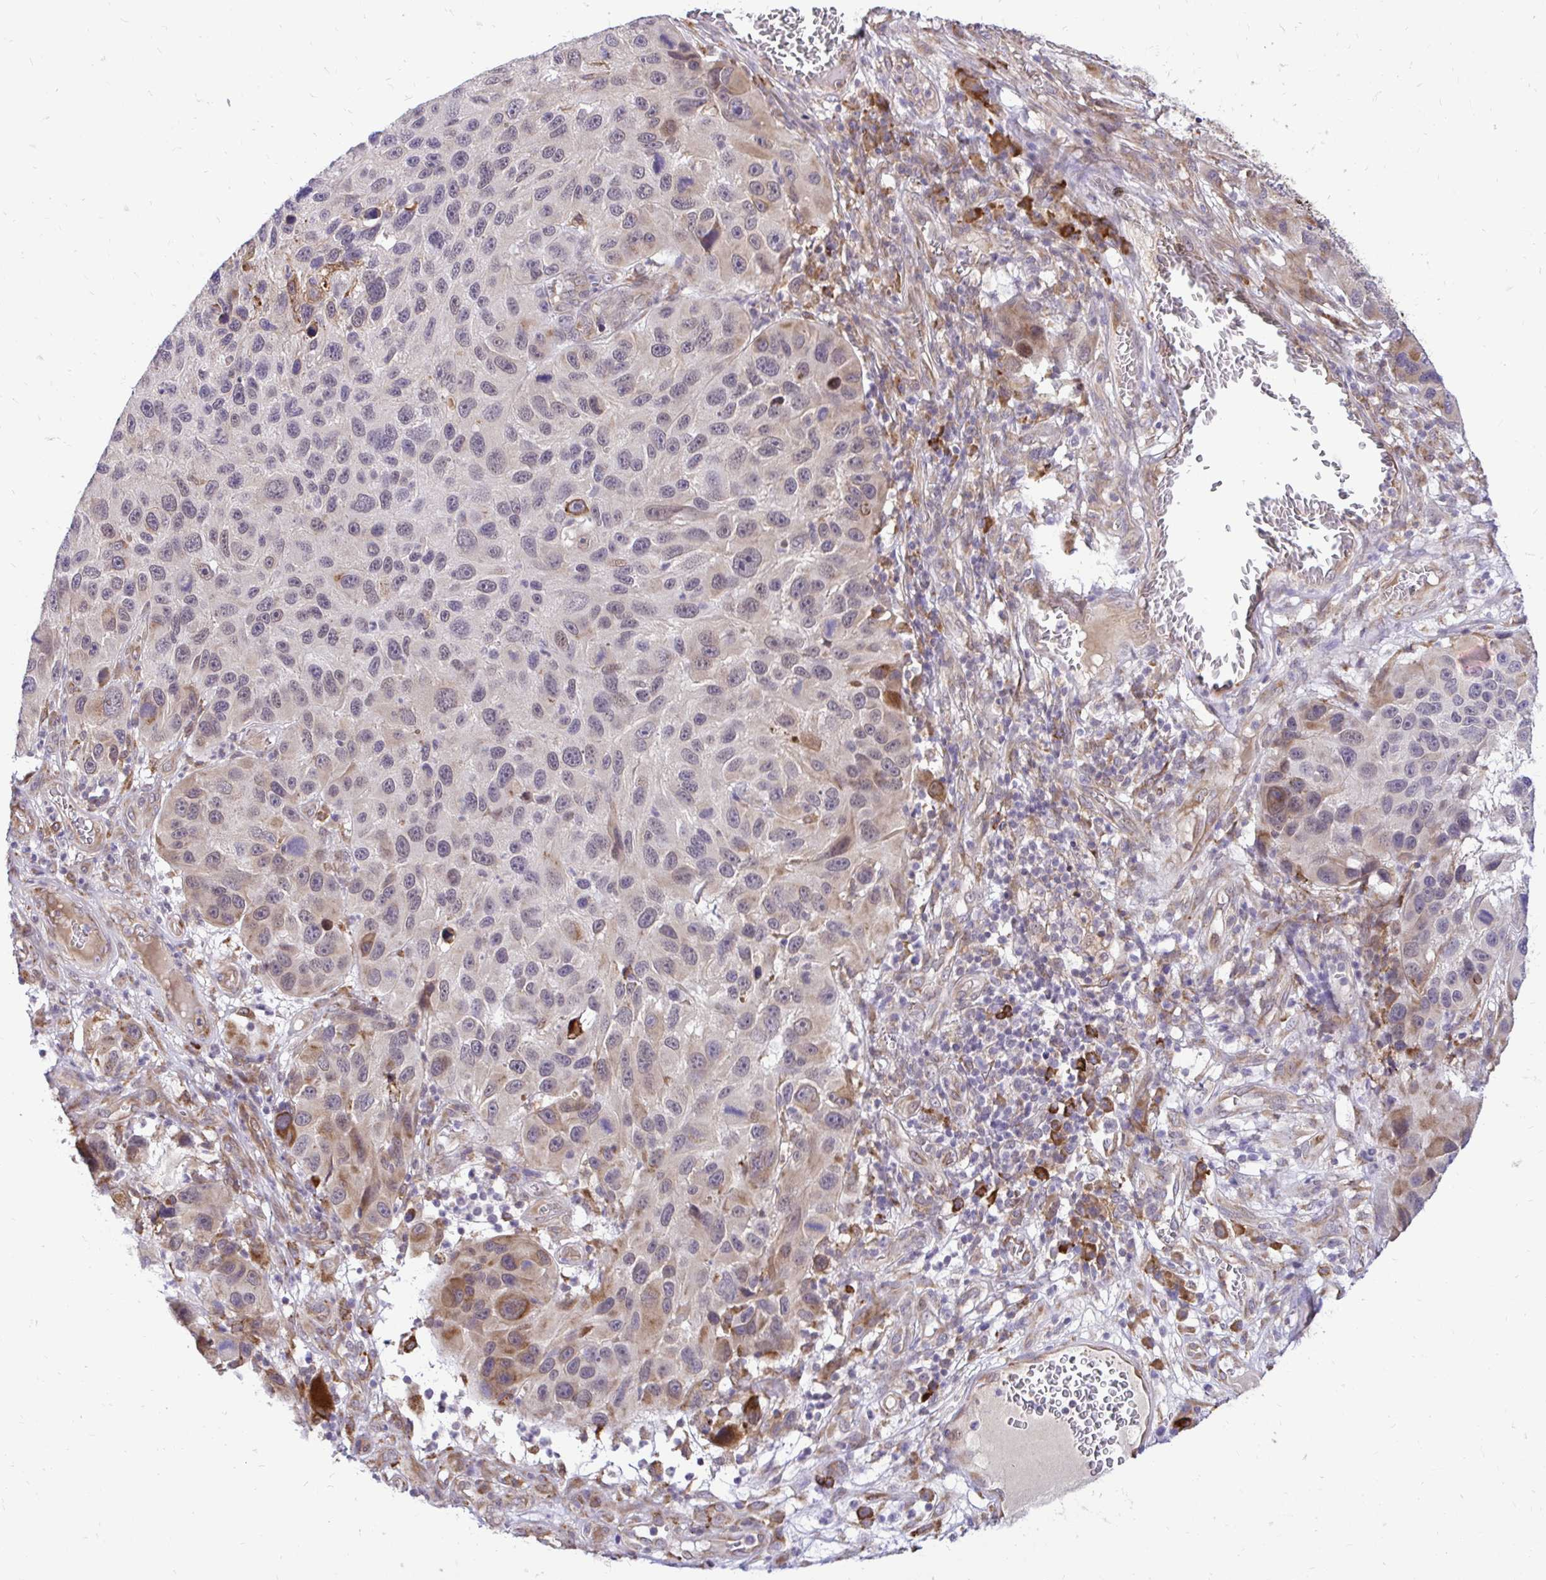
{"staining": {"intensity": "moderate", "quantity": "<25%", "location": "cytoplasmic/membranous"}, "tissue": "melanoma", "cell_type": "Tumor cells", "image_type": "cancer", "snomed": [{"axis": "morphology", "description": "Malignant melanoma, NOS"}, {"axis": "topography", "description": "Skin"}], "caption": "Melanoma stained with immunohistochemistry exhibits moderate cytoplasmic/membranous staining in approximately <25% of tumor cells. The protein is shown in brown color, while the nuclei are stained blue.", "gene": "NAALAD2", "patient": {"sex": "male", "age": 53}}